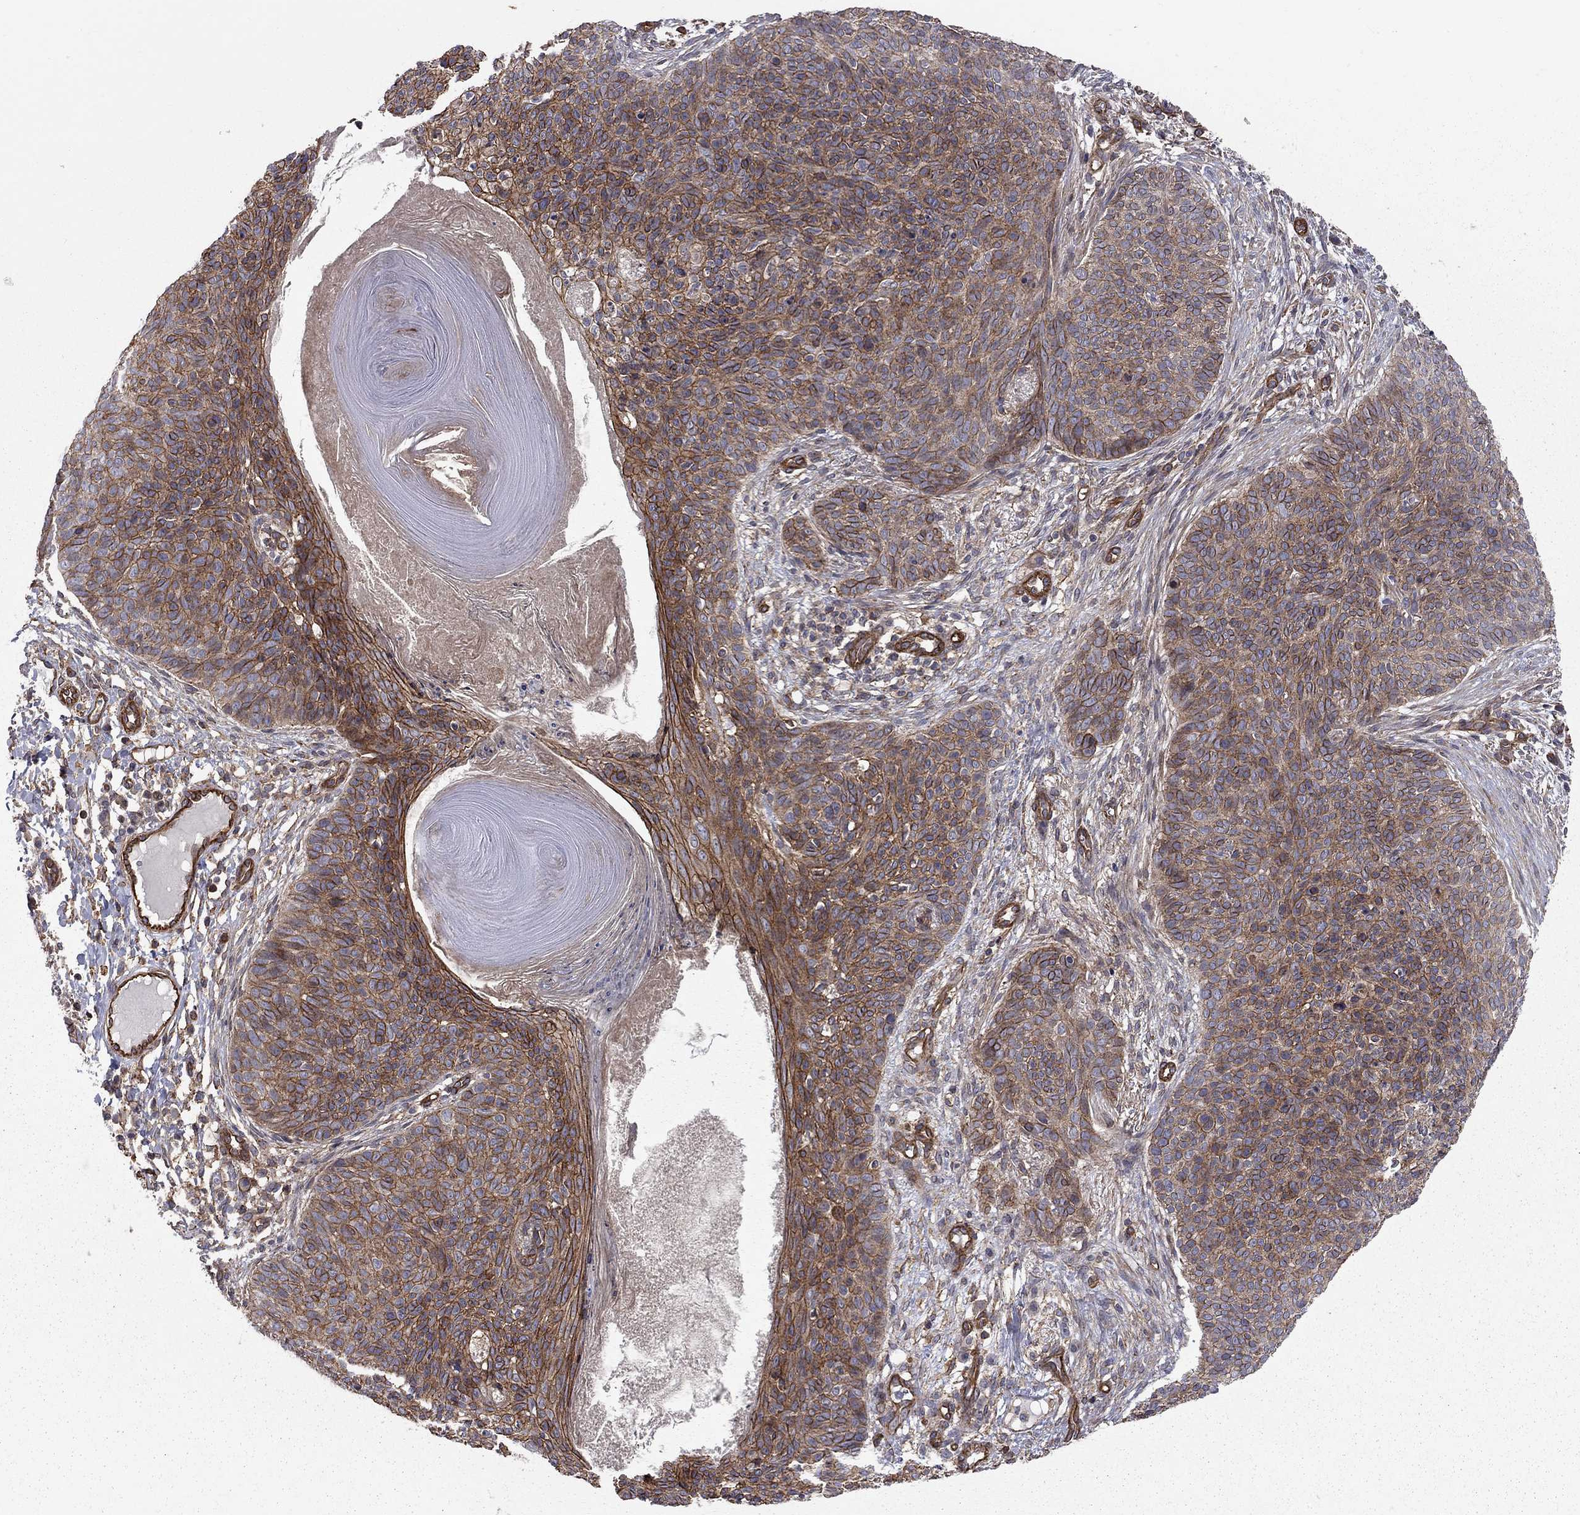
{"staining": {"intensity": "strong", "quantity": ">75%", "location": "cytoplasmic/membranous"}, "tissue": "skin cancer", "cell_type": "Tumor cells", "image_type": "cancer", "snomed": [{"axis": "morphology", "description": "Basal cell carcinoma"}, {"axis": "topography", "description": "Skin"}], "caption": "A brown stain highlights strong cytoplasmic/membranous staining of a protein in skin cancer (basal cell carcinoma) tumor cells.", "gene": "RASEF", "patient": {"sex": "male", "age": 64}}